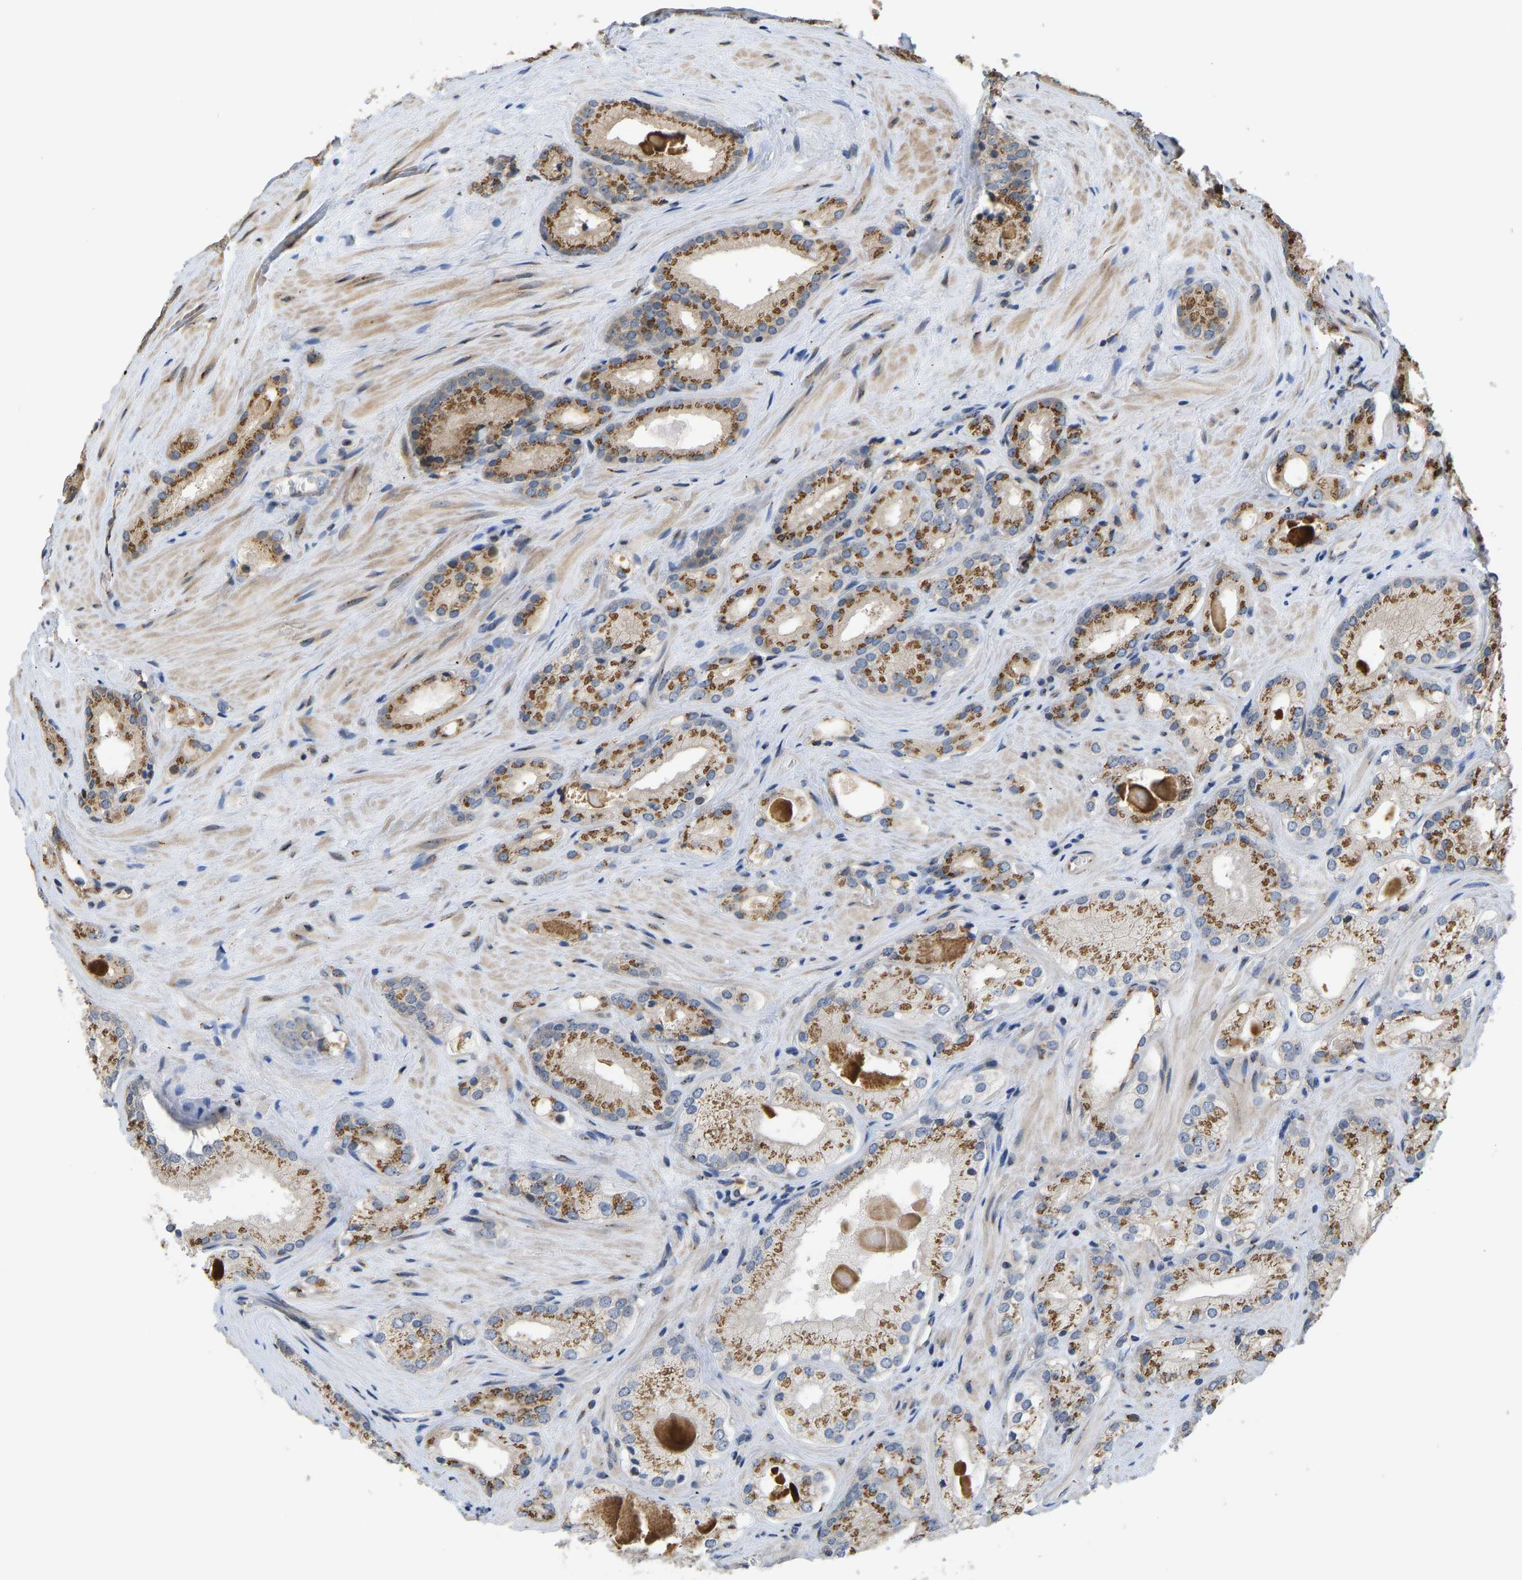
{"staining": {"intensity": "strong", "quantity": ">75%", "location": "cytoplasmic/membranous"}, "tissue": "prostate cancer", "cell_type": "Tumor cells", "image_type": "cancer", "snomed": [{"axis": "morphology", "description": "Adenocarcinoma, Low grade"}, {"axis": "topography", "description": "Prostate"}], "caption": "Immunohistochemistry (IHC) of human adenocarcinoma (low-grade) (prostate) shows high levels of strong cytoplasmic/membranous staining in approximately >75% of tumor cells.", "gene": "YIPF4", "patient": {"sex": "male", "age": 65}}